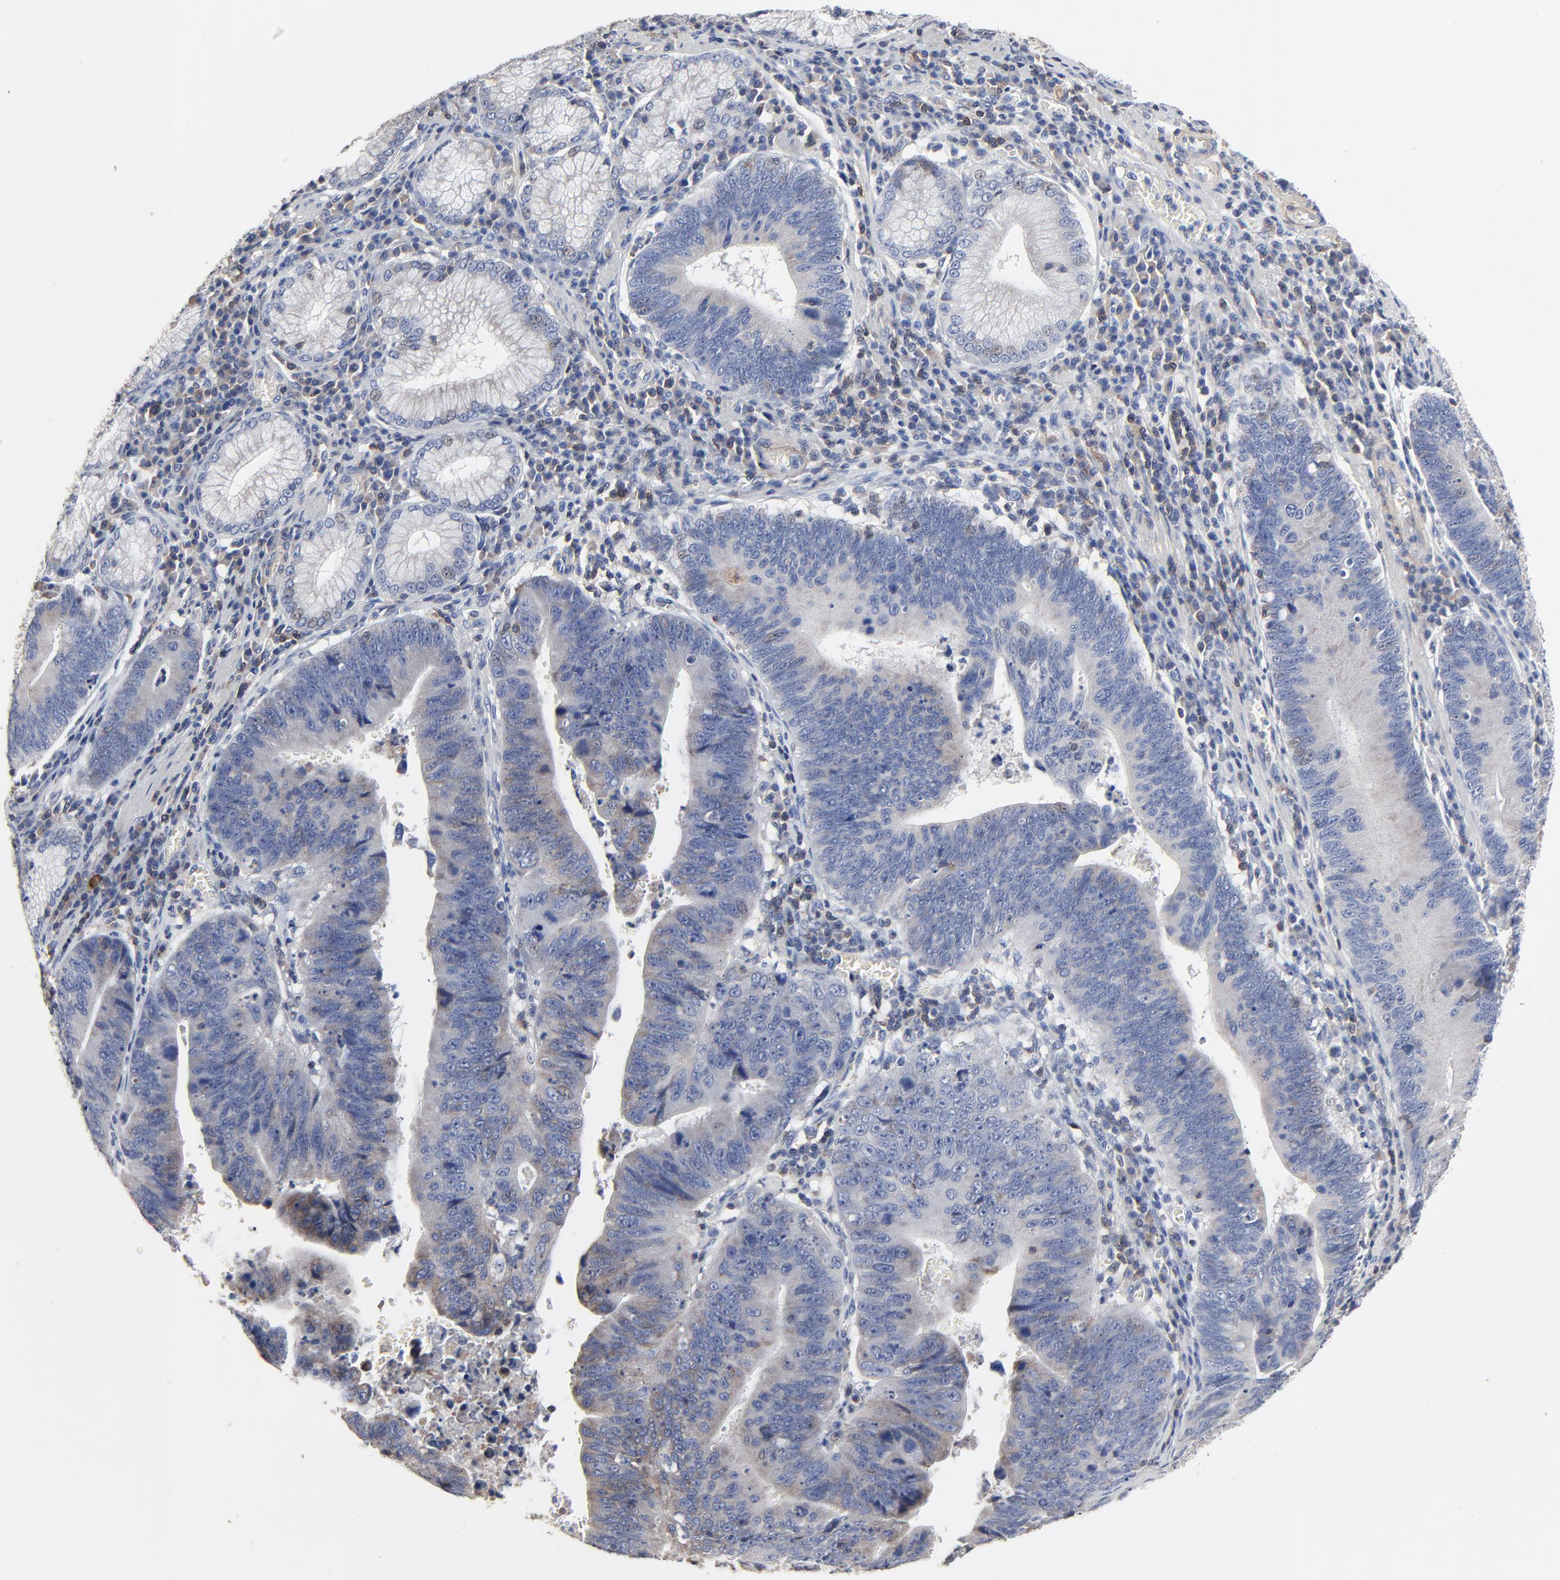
{"staining": {"intensity": "weak", "quantity": "<25%", "location": "cytoplasmic/membranous"}, "tissue": "stomach cancer", "cell_type": "Tumor cells", "image_type": "cancer", "snomed": [{"axis": "morphology", "description": "Adenocarcinoma, NOS"}, {"axis": "topography", "description": "Stomach"}], "caption": "Immunohistochemistry of stomach cancer (adenocarcinoma) exhibits no expression in tumor cells. (DAB (3,3'-diaminobenzidine) IHC, high magnification).", "gene": "SKAP1", "patient": {"sex": "male", "age": 59}}